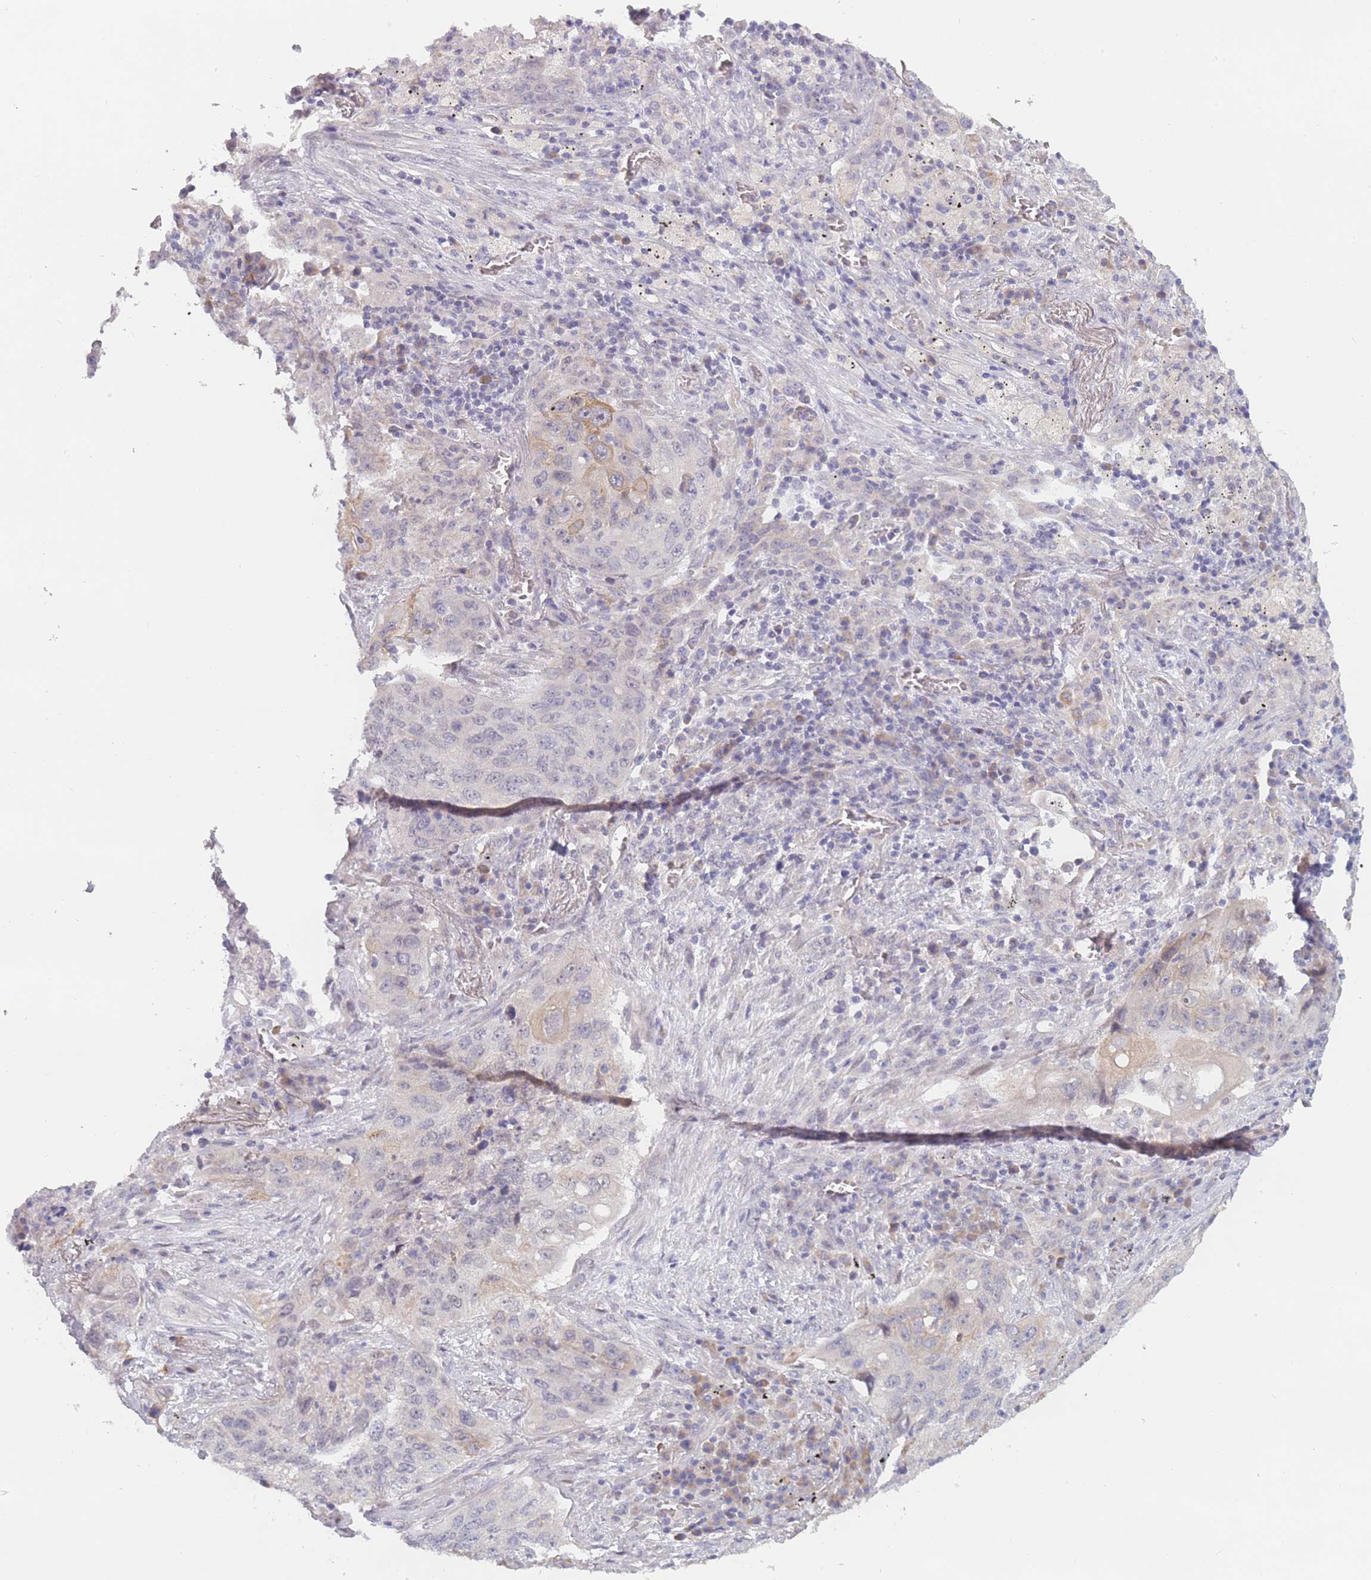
{"staining": {"intensity": "weak", "quantity": "<25%", "location": "cytoplasmic/membranous"}, "tissue": "lung cancer", "cell_type": "Tumor cells", "image_type": "cancer", "snomed": [{"axis": "morphology", "description": "Squamous cell carcinoma, NOS"}, {"axis": "topography", "description": "Lung"}], "caption": "DAB (3,3'-diaminobenzidine) immunohistochemical staining of human lung cancer demonstrates no significant expression in tumor cells. Brightfield microscopy of immunohistochemistry stained with DAB (brown) and hematoxylin (blue), captured at high magnification.", "gene": "FAM227B", "patient": {"sex": "female", "age": 63}}